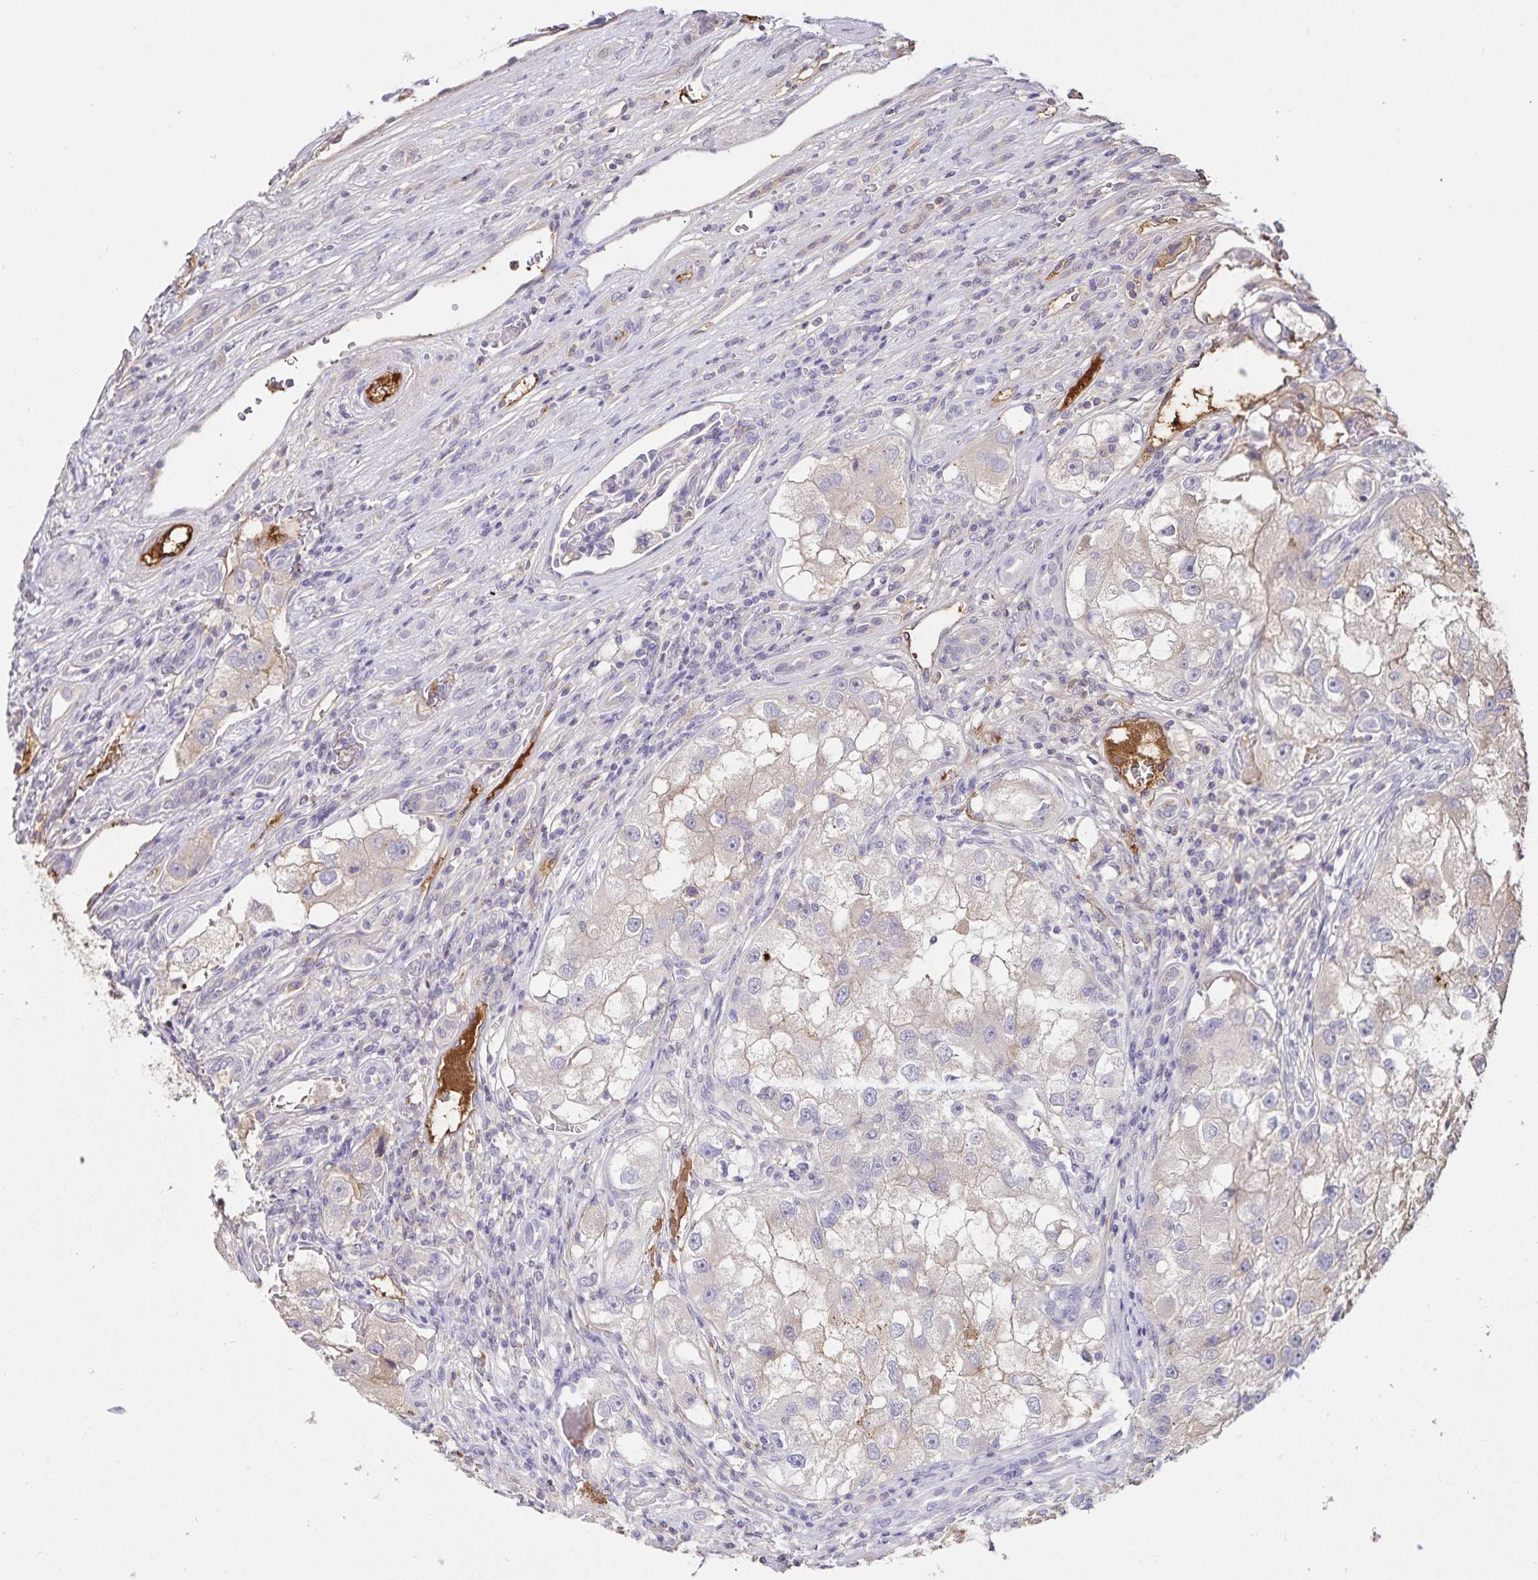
{"staining": {"intensity": "negative", "quantity": "none", "location": "none"}, "tissue": "renal cancer", "cell_type": "Tumor cells", "image_type": "cancer", "snomed": [{"axis": "morphology", "description": "Adenocarcinoma, NOS"}, {"axis": "topography", "description": "Kidney"}], "caption": "Image shows no significant protein staining in tumor cells of renal adenocarcinoma.", "gene": "FGG", "patient": {"sex": "male", "age": 63}}